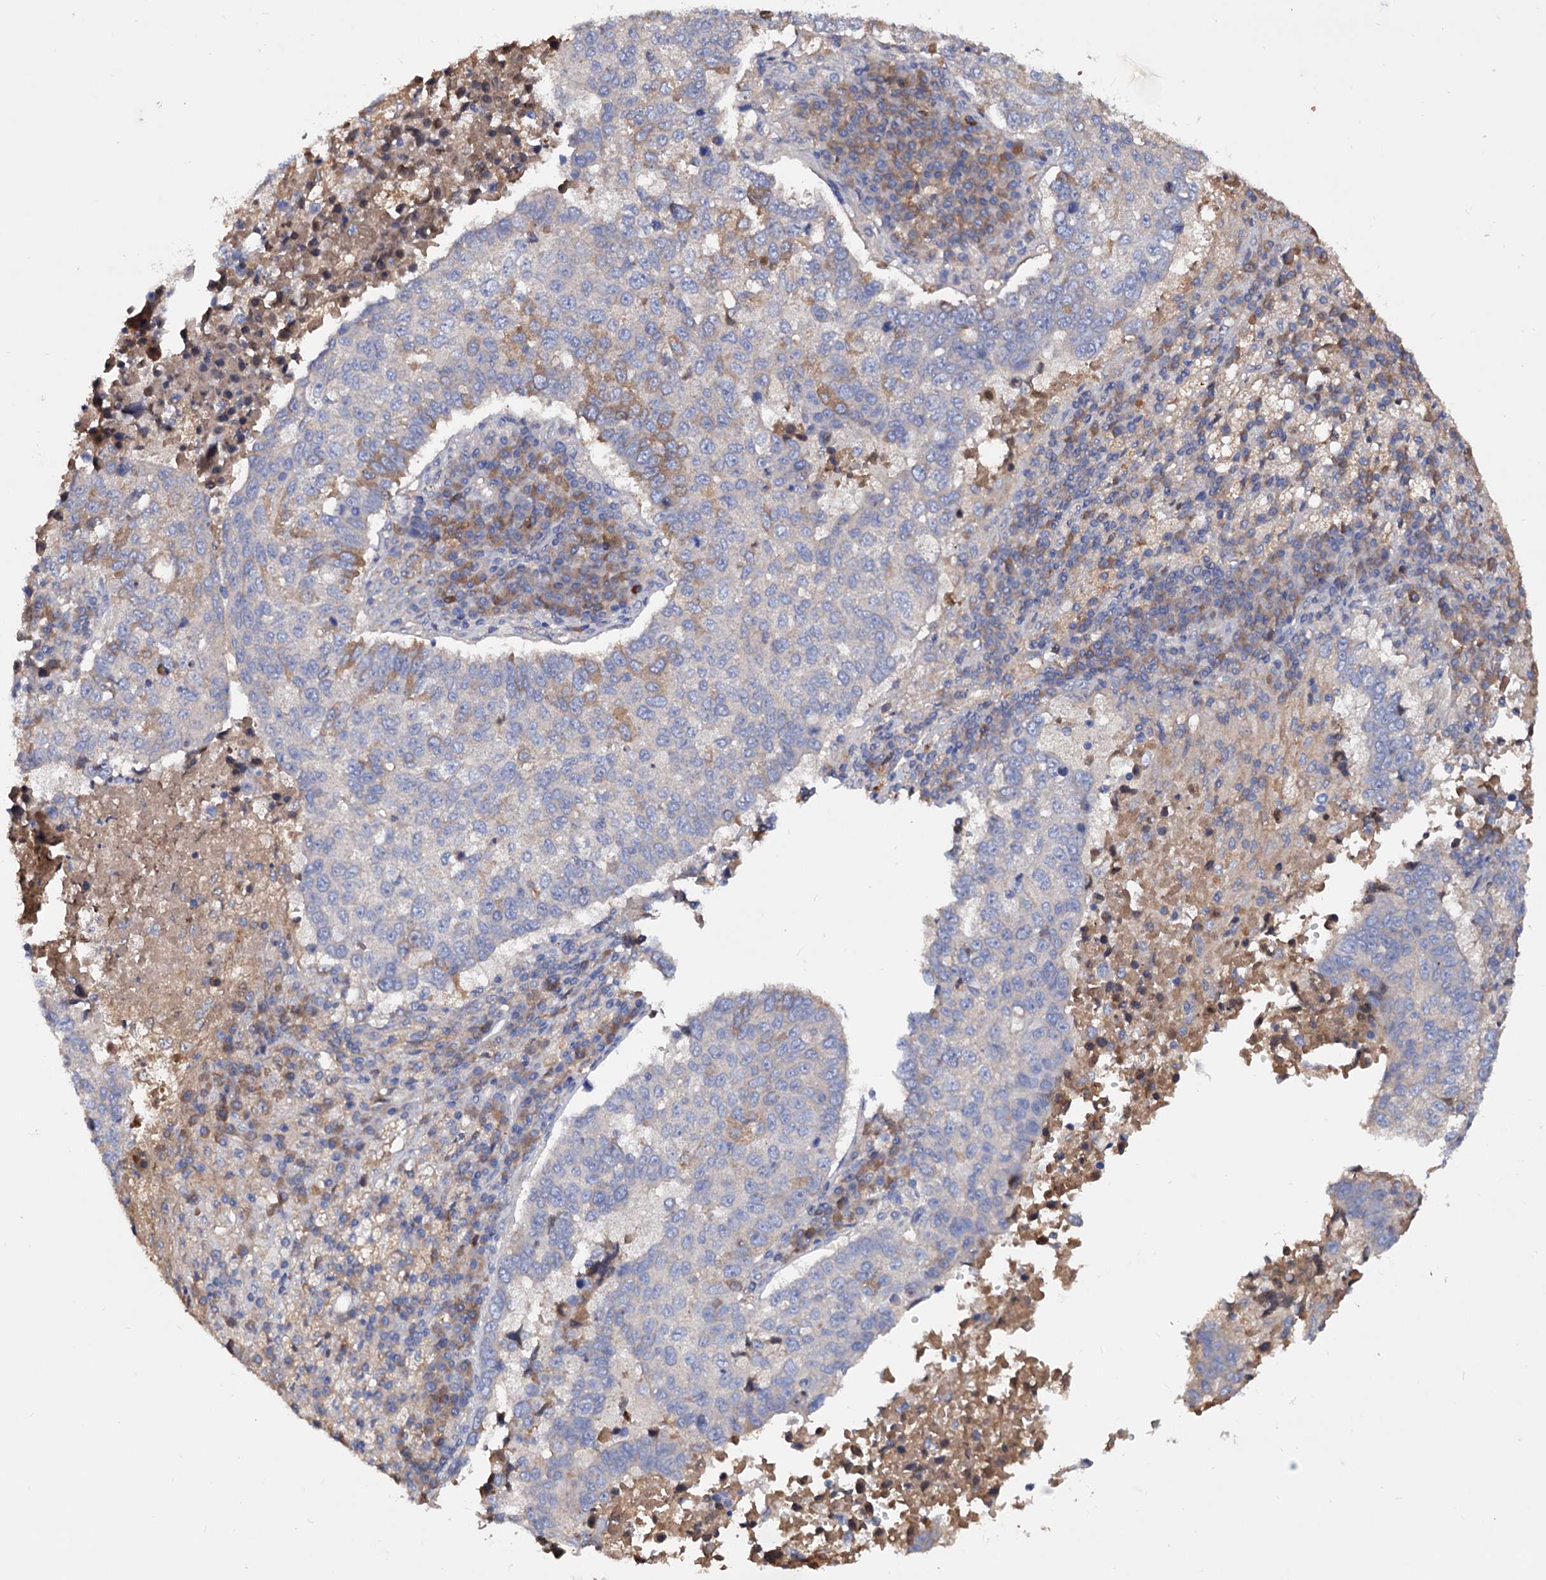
{"staining": {"intensity": "moderate", "quantity": "<25%", "location": "cytoplasmic/membranous"}, "tissue": "lung cancer", "cell_type": "Tumor cells", "image_type": "cancer", "snomed": [{"axis": "morphology", "description": "Squamous cell carcinoma, NOS"}, {"axis": "topography", "description": "Lung"}], "caption": "Protein expression by immunohistochemistry reveals moderate cytoplasmic/membranous positivity in approximately <25% of tumor cells in lung squamous cell carcinoma. The protein is shown in brown color, while the nuclei are stained blue.", "gene": "NPAS4", "patient": {"sex": "male", "age": 73}}